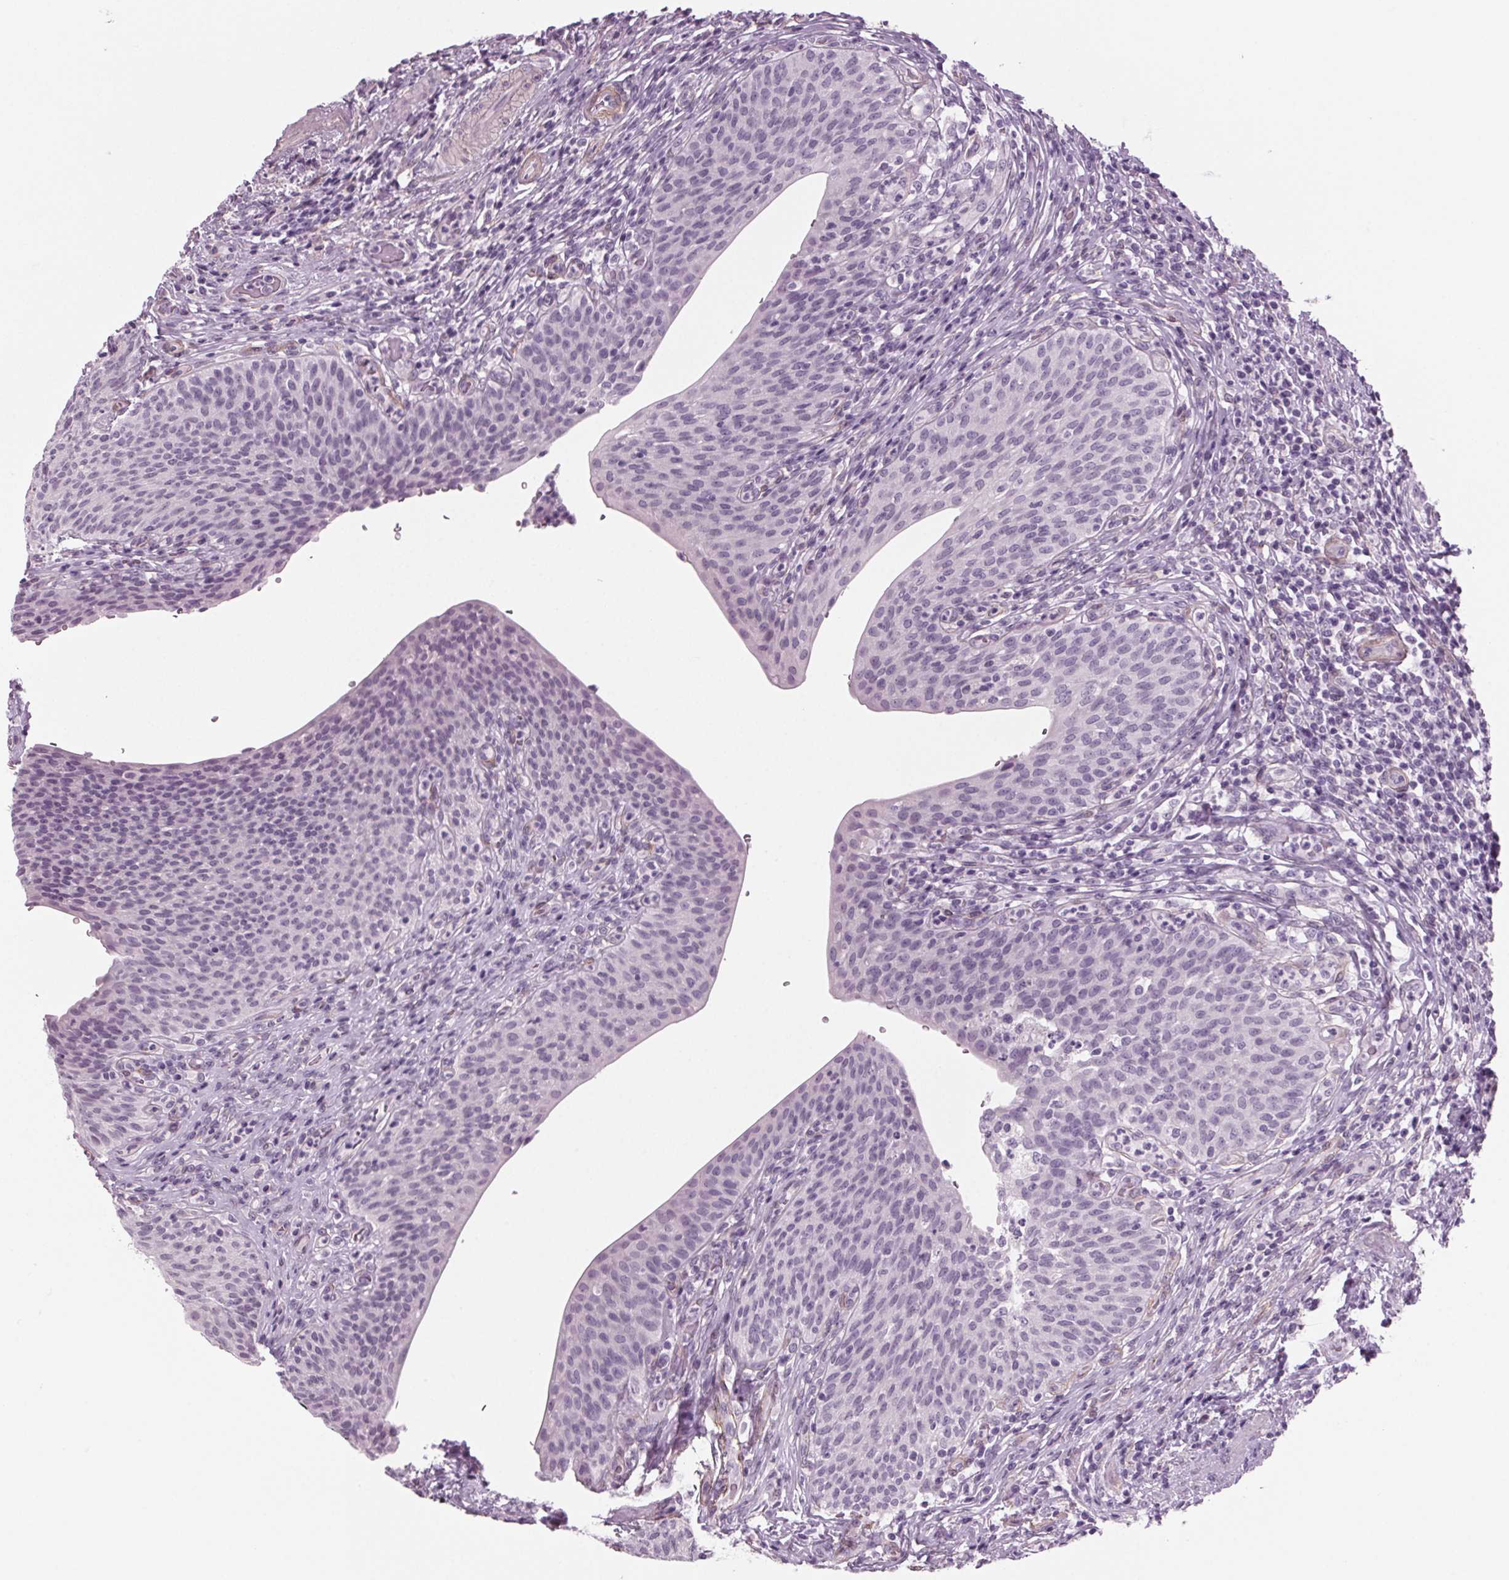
{"staining": {"intensity": "negative", "quantity": "none", "location": "none"}, "tissue": "urinary bladder", "cell_type": "Urothelial cells", "image_type": "normal", "snomed": [{"axis": "morphology", "description": "Normal tissue, NOS"}, {"axis": "topography", "description": "Urinary bladder"}, {"axis": "topography", "description": "Peripheral nerve tissue"}], "caption": "DAB (3,3'-diaminobenzidine) immunohistochemical staining of benign urinary bladder reveals no significant positivity in urothelial cells. The staining is performed using DAB brown chromogen with nuclei counter-stained in using hematoxylin.", "gene": "BHLHE22", "patient": {"sex": "male", "age": 66}}